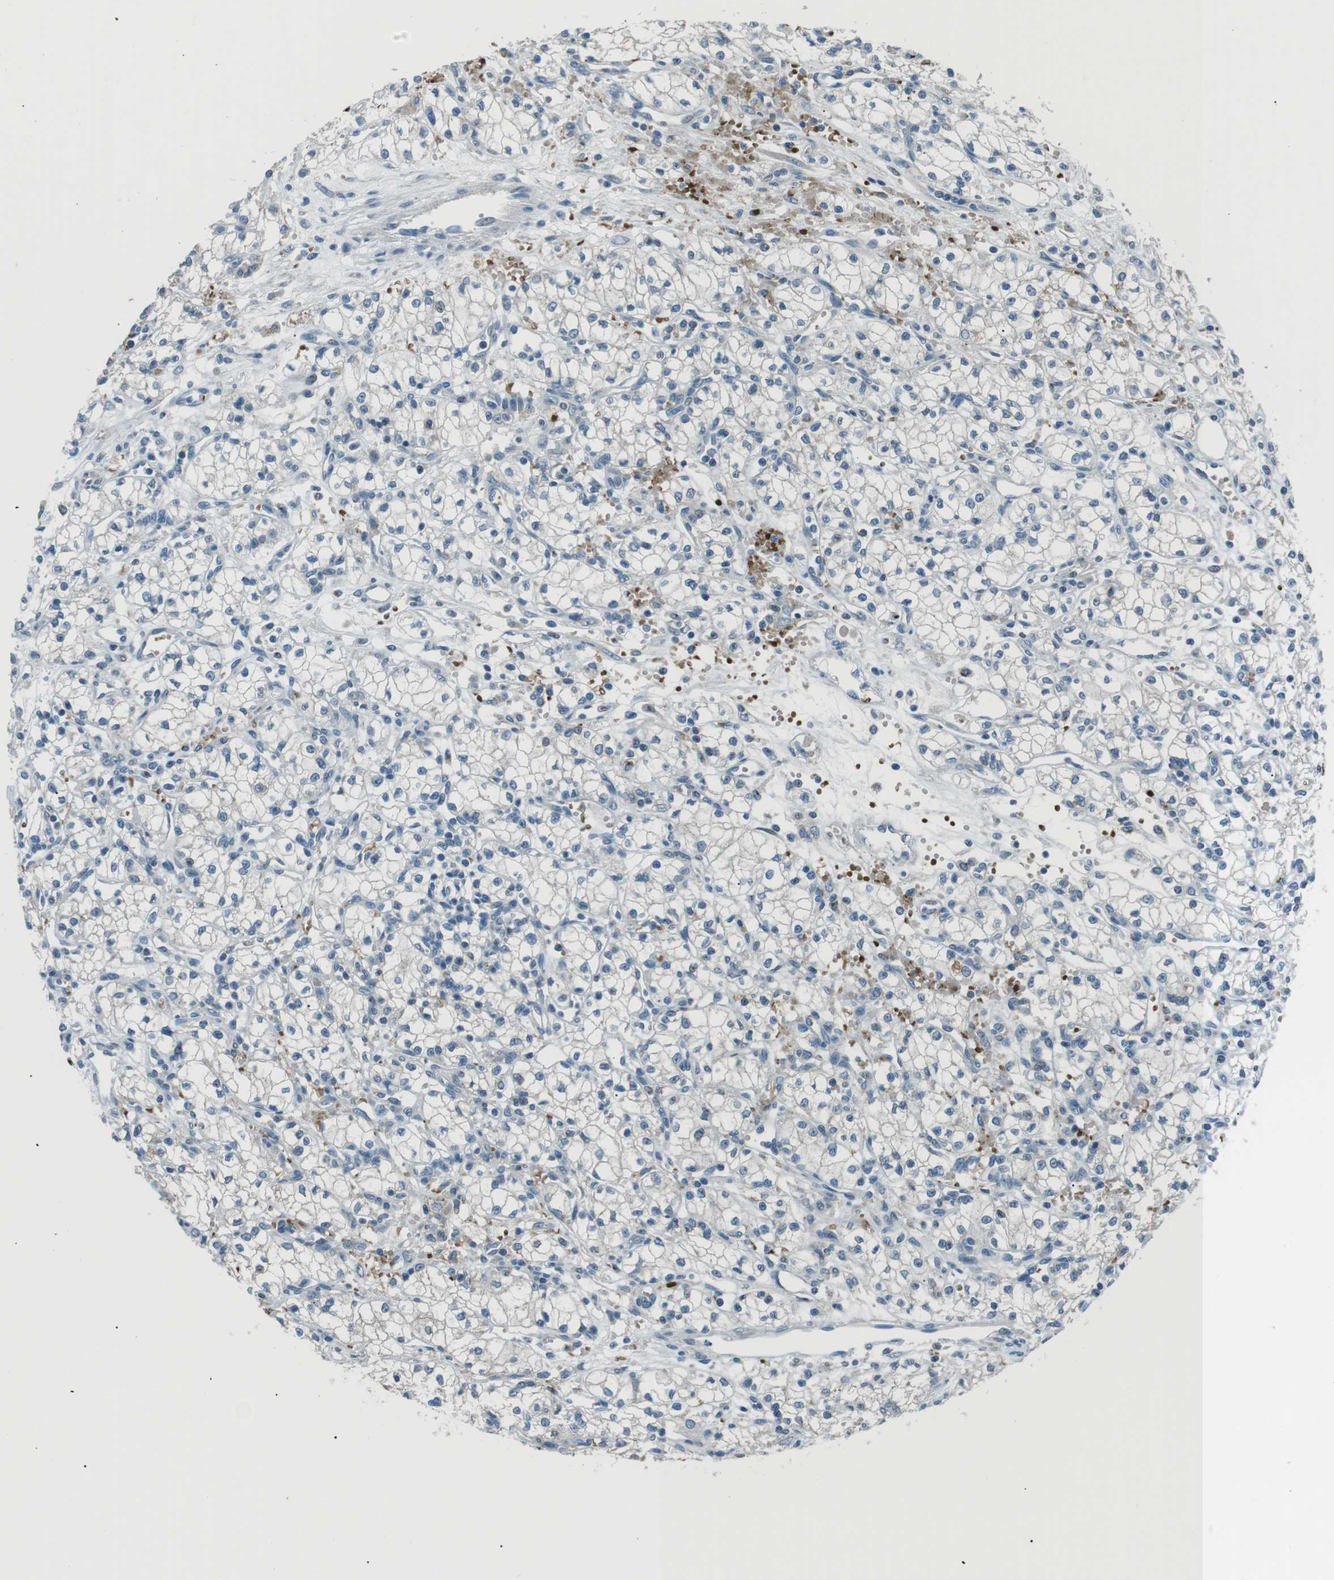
{"staining": {"intensity": "negative", "quantity": "none", "location": "none"}, "tissue": "renal cancer", "cell_type": "Tumor cells", "image_type": "cancer", "snomed": [{"axis": "morphology", "description": "Normal tissue, NOS"}, {"axis": "morphology", "description": "Adenocarcinoma, NOS"}, {"axis": "topography", "description": "Kidney"}], "caption": "Photomicrograph shows no protein expression in tumor cells of renal cancer tissue.", "gene": "ST6GAL1", "patient": {"sex": "male", "age": 59}}